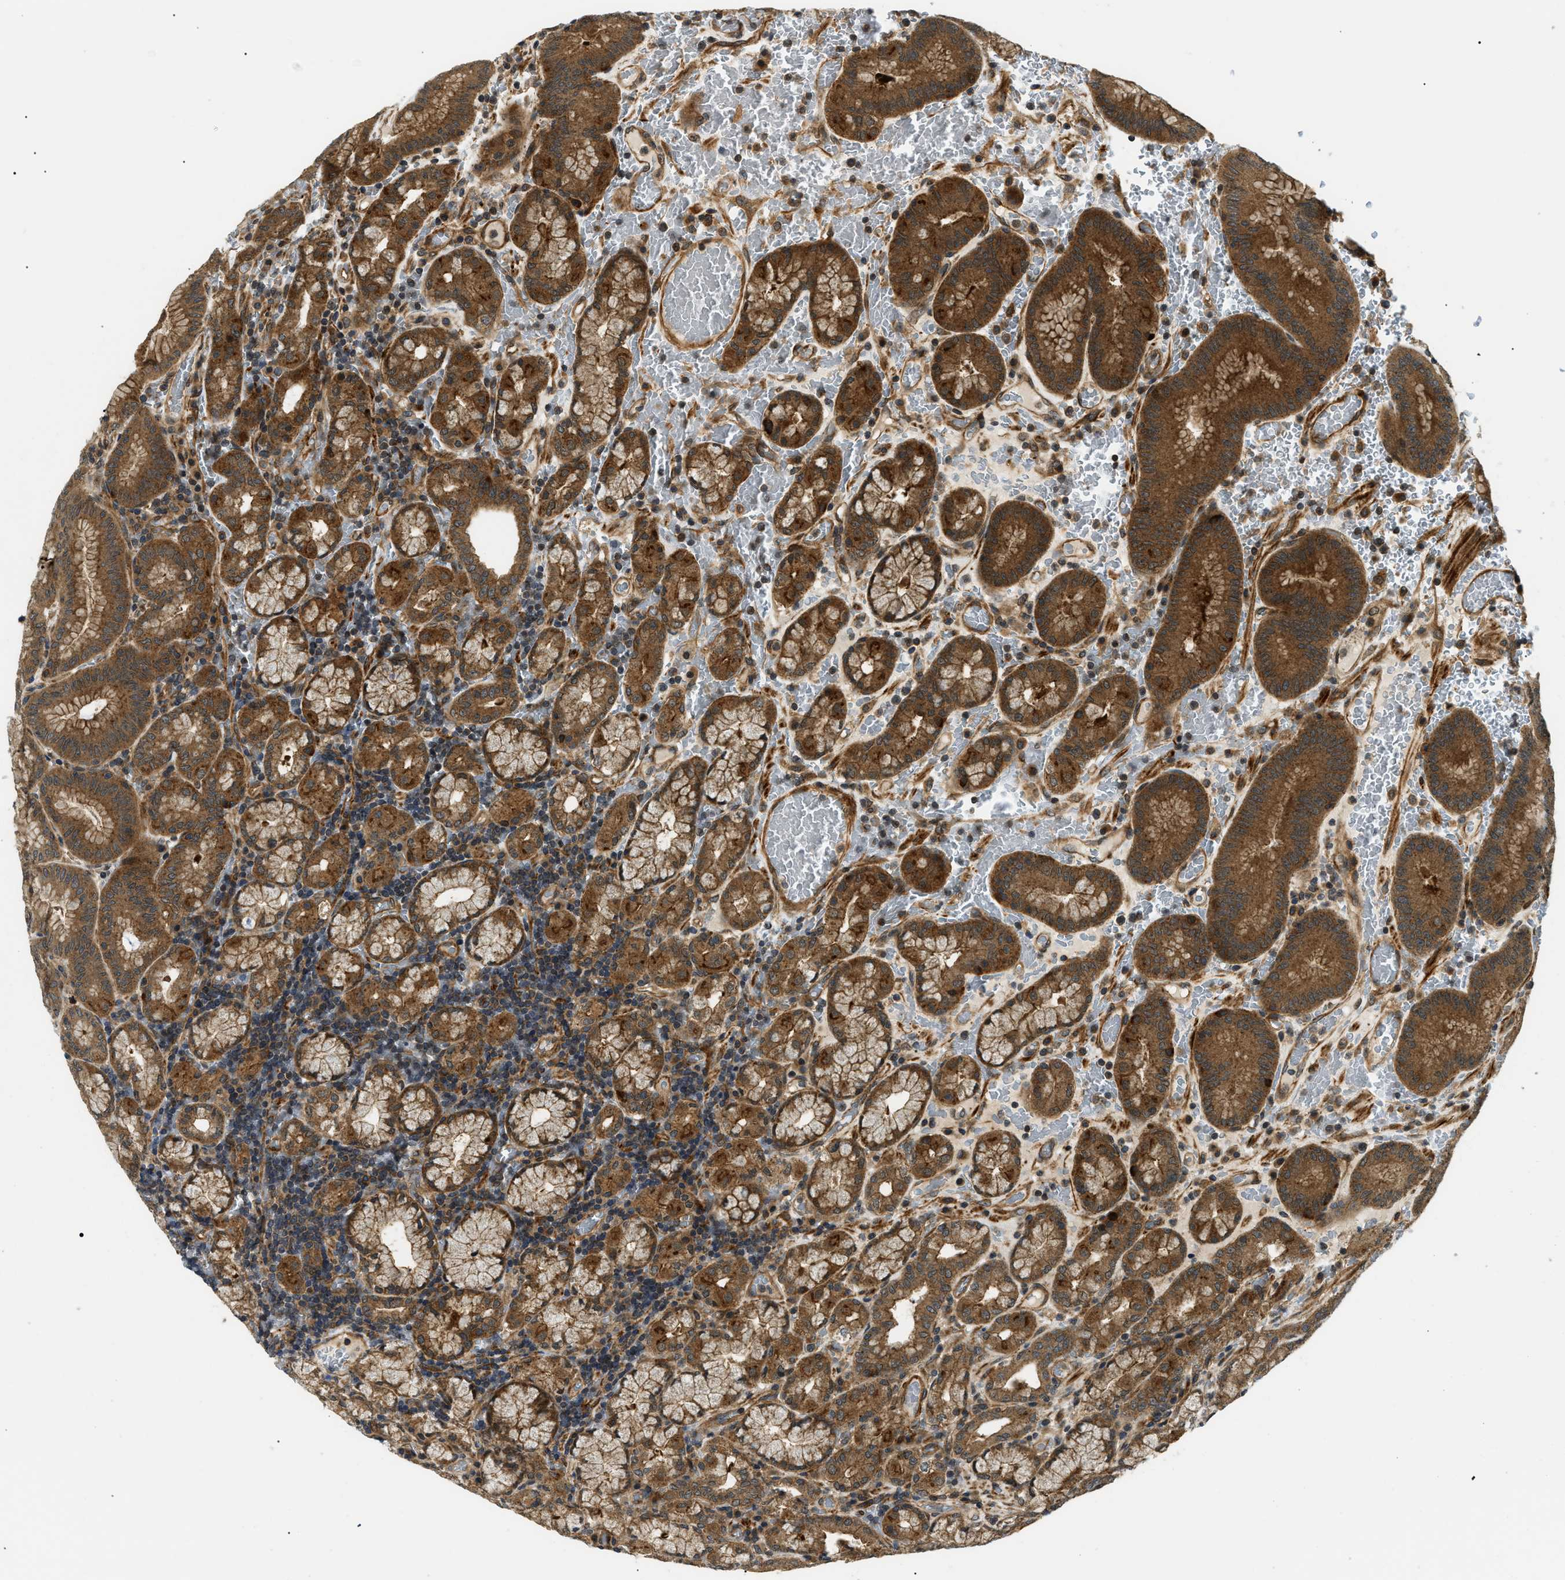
{"staining": {"intensity": "strong", "quantity": ">75%", "location": "cytoplasmic/membranous,nuclear"}, "tissue": "stomach", "cell_type": "Glandular cells", "image_type": "normal", "snomed": [{"axis": "morphology", "description": "Normal tissue, NOS"}, {"axis": "morphology", "description": "Carcinoid, malignant, NOS"}, {"axis": "topography", "description": "Stomach, upper"}], "caption": "Human stomach stained with a brown dye demonstrates strong cytoplasmic/membranous,nuclear positive expression in approximately >75% of glandular cells.", "gene": "ATP6AP1", "patient": {"sex": "male", "age": 39}}